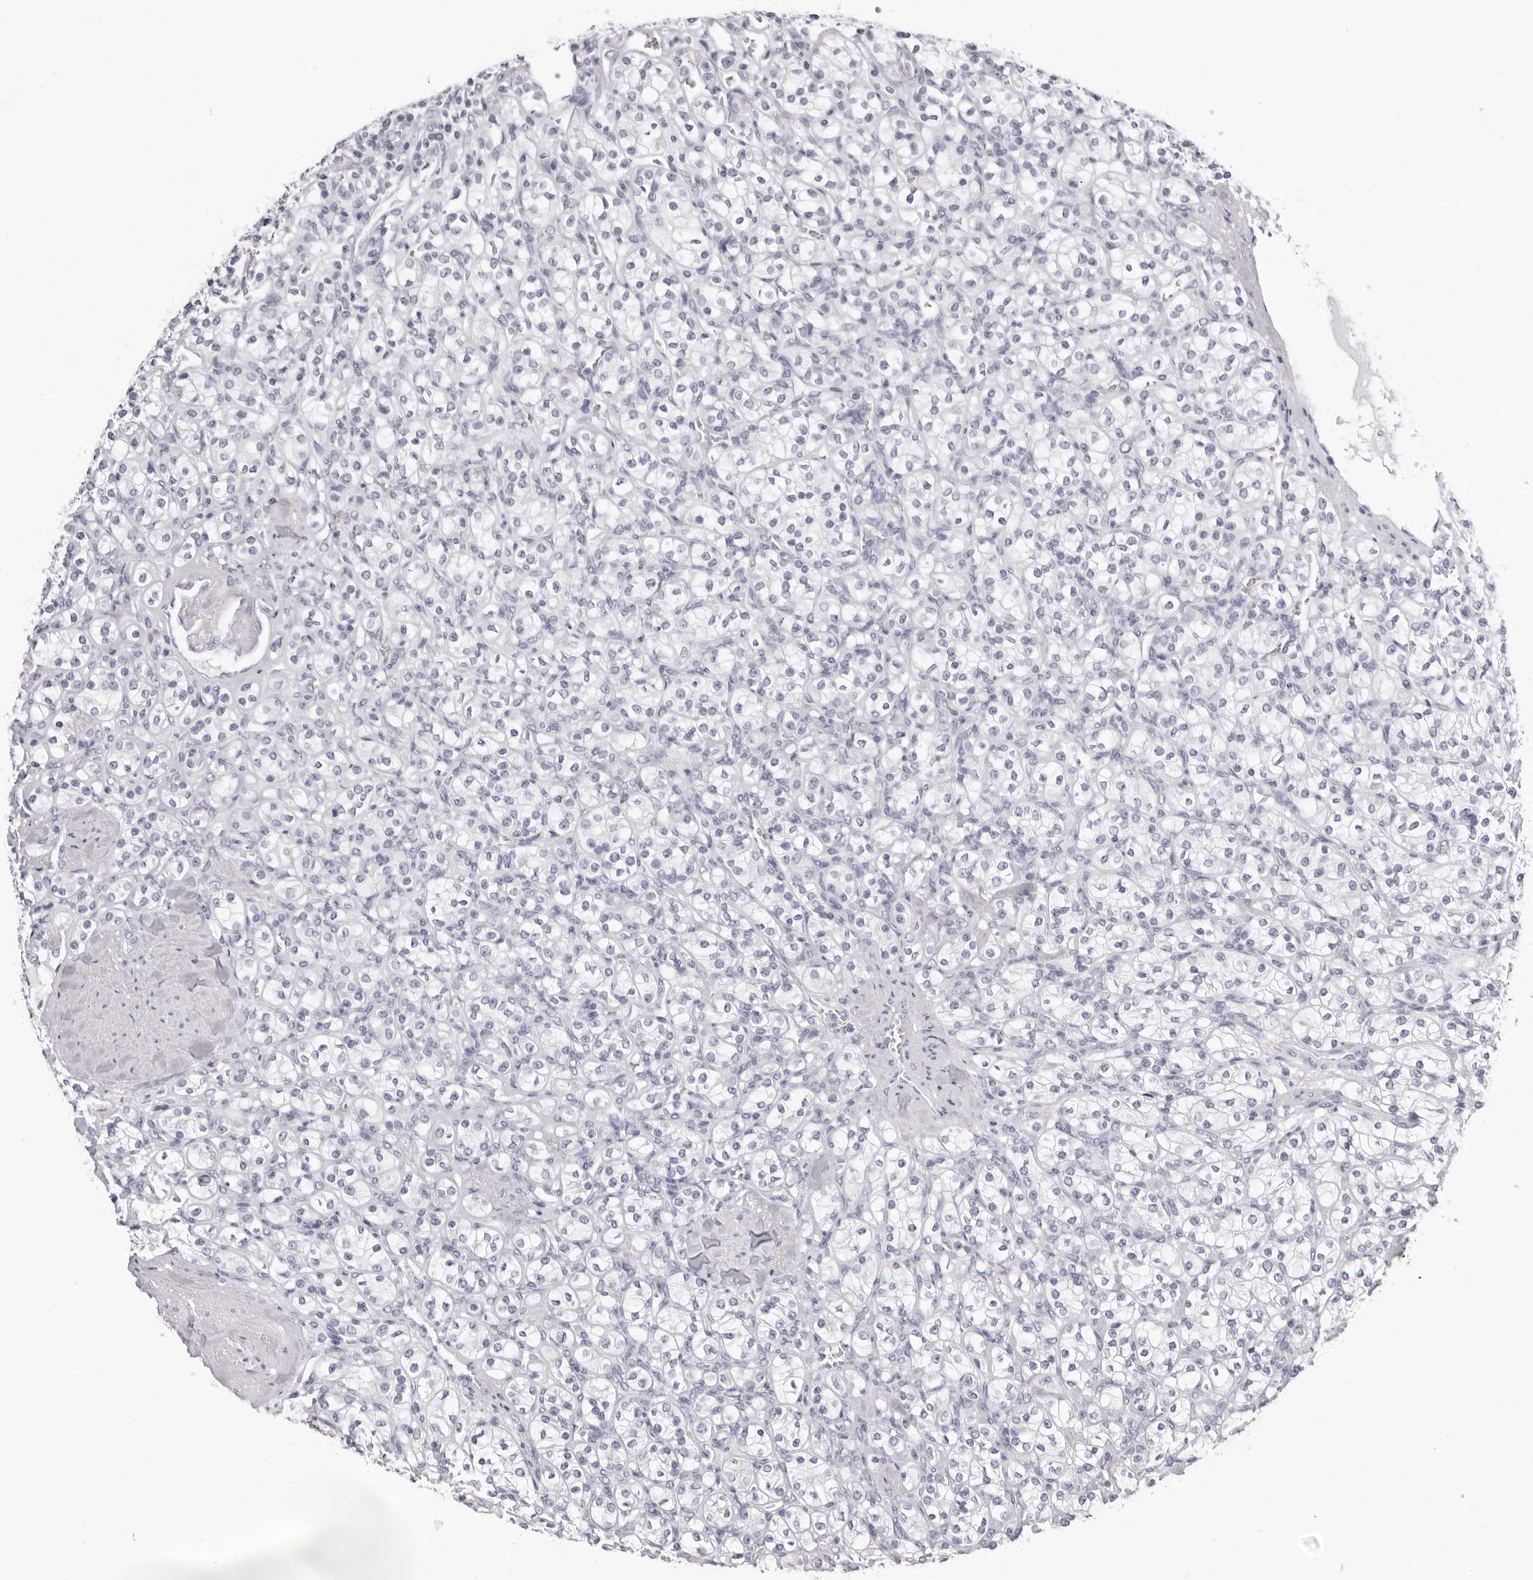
{"staining": {"intensity": "negative", "quantity": "none", "location": "none"}, "tissue": "renal cancer", "cell_type": "Tumor cells", "image_type": "cancer", "snomed": [{"axis": "morphology", "description": "Adenocarcinoma, NOS"}, {"axis": "topography", "description": "Kidney"}], "caption": "Immunohistochemistry (IHC) micrograph of renal cancer stained for a protein (brown), which exhibits no staining in tumor cells.", "gene": "TMOD4", "patient": {"sex": "male", "age": 77}}